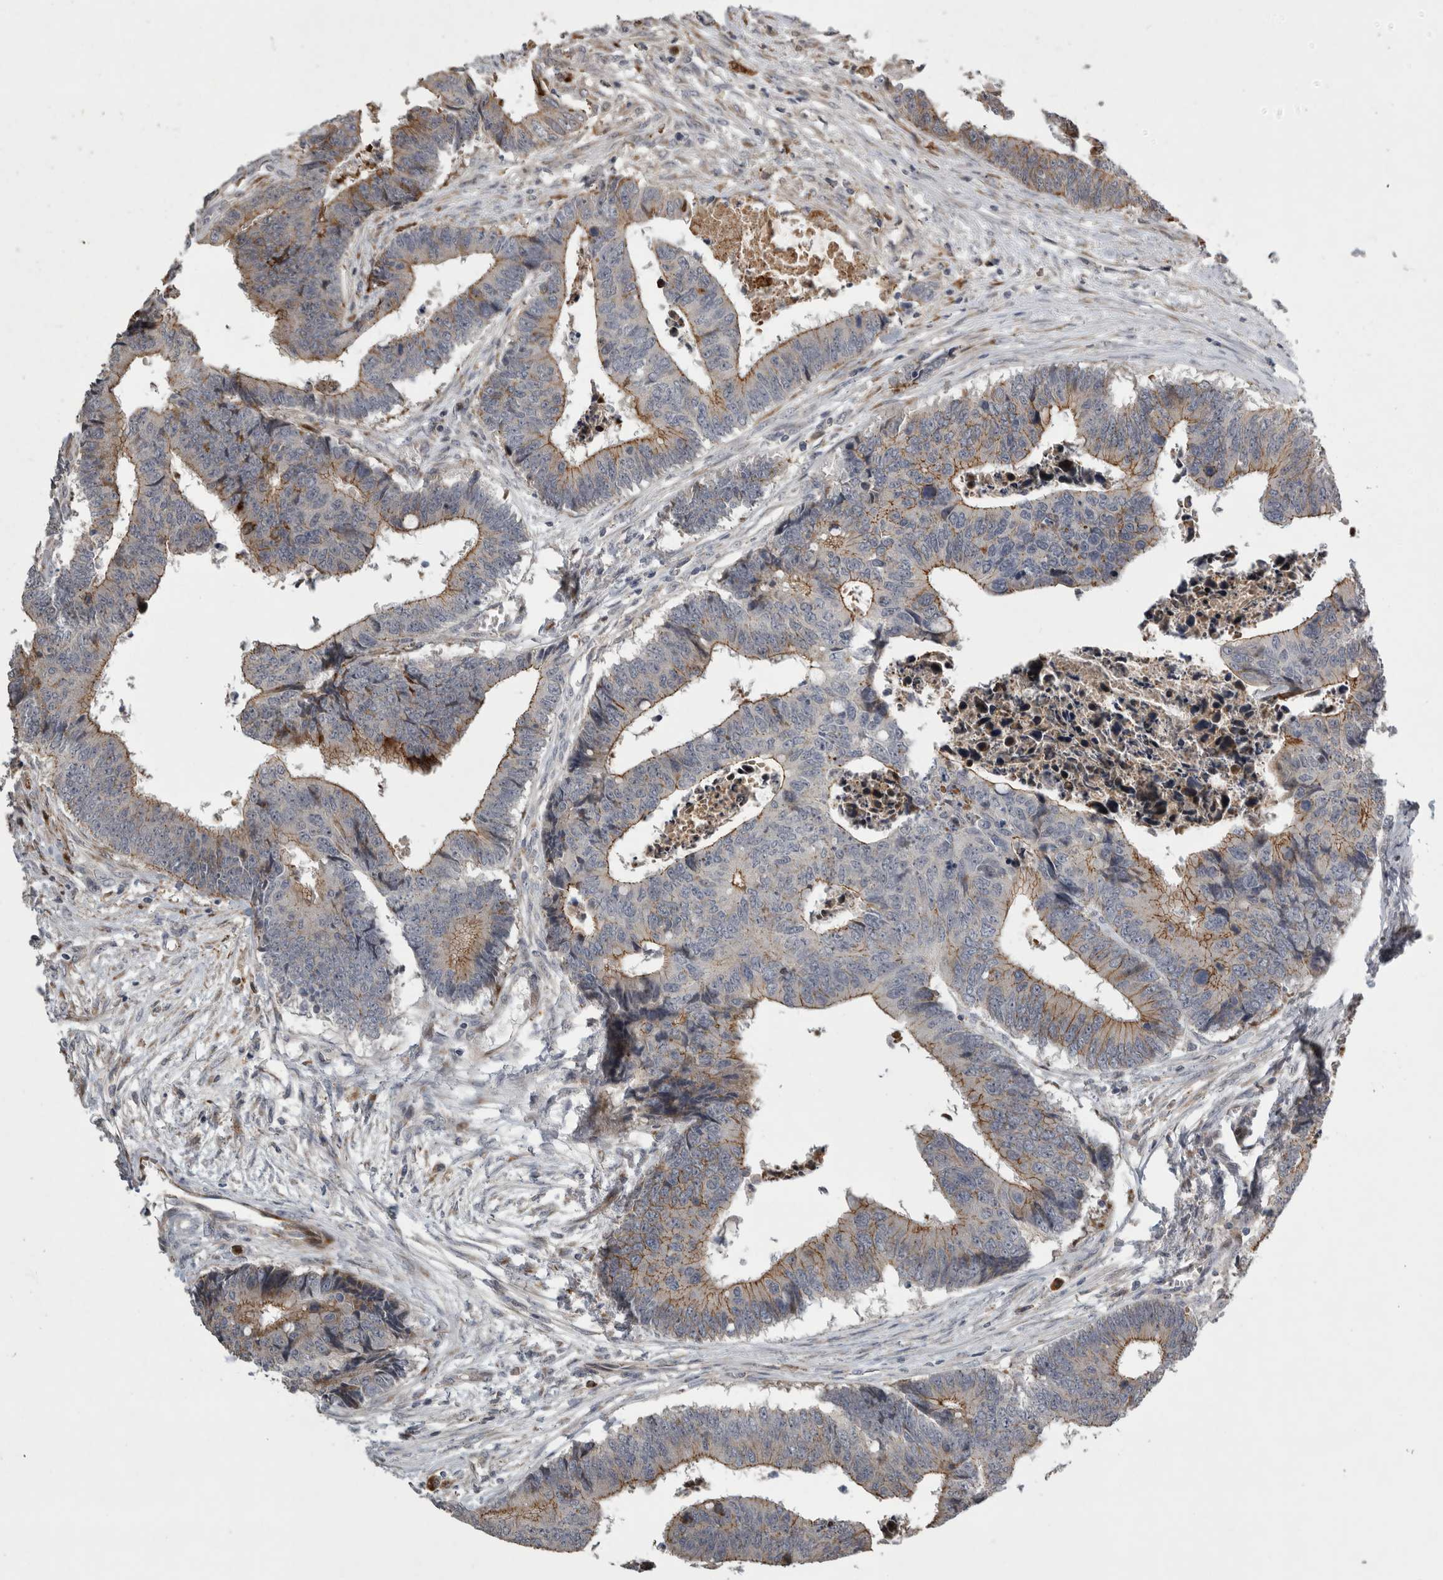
{"staining": {"intensity": "moderate", "quantity": "25%-75%", "location": "cytoplasmic/membranous"}, "tissue": "colorectal cancer", "cell_type": "Tumor cells", "image_type": "cancer", "snomed": [{"axis": "morphology", "description": "Adenocarcinoma, NOS"}, {"axis": "topography", "description": "Rectum"}], "caption": "Colorectal cancer (adenocarcinoma) stained for a protein (brown) exhibits moderate cytoplasmic/membranous positive positivity in about 25%-75% of tumor cells.", "gene": "MPDZ", "patient": {"sex": "male", "age": 84}}